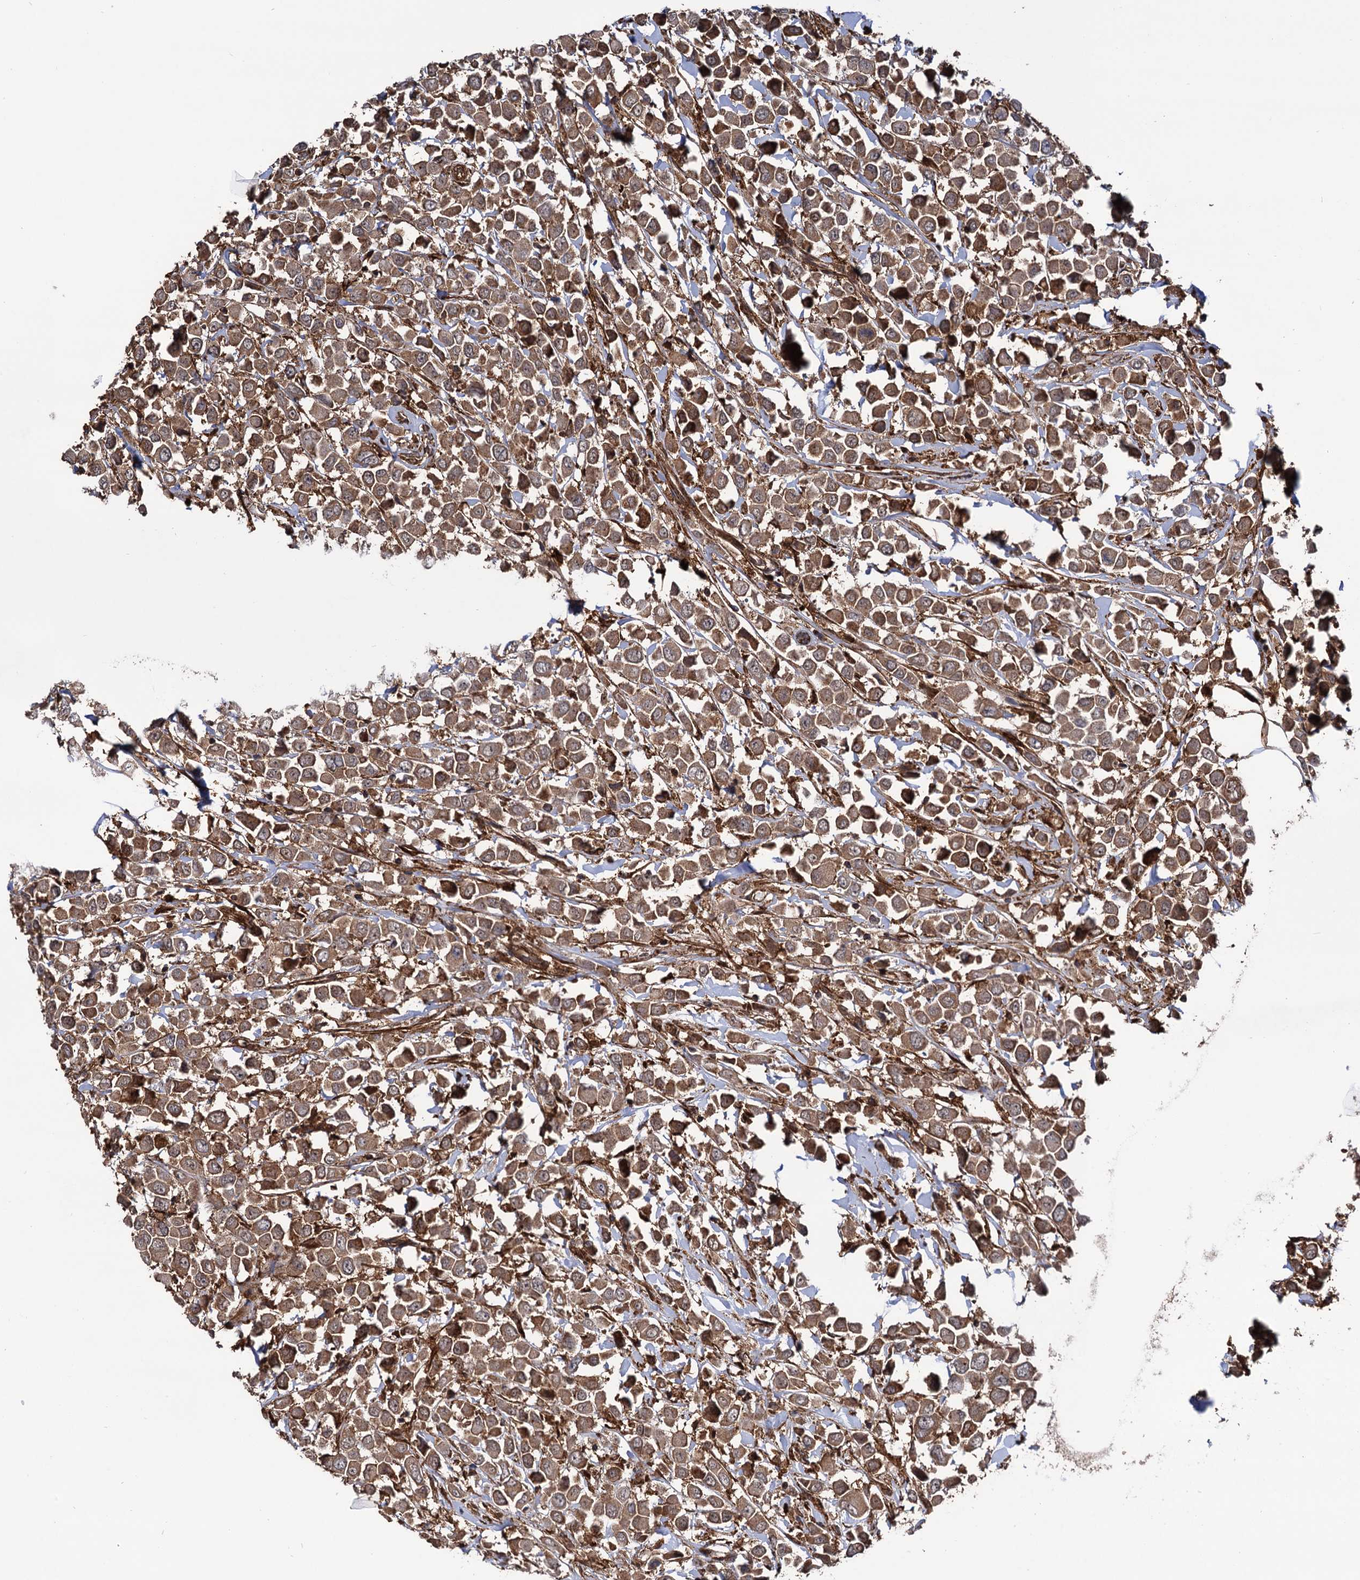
{"staining": {"intensity": "moderate", "quantity": ">75%", "location": "cytoplasmic/membranous"}, "tissue": "breast cancer", "cell_type": "Tumor cells", "image_type": "cancer", "snomed": [{"axis": "morphology", "description": "Duct carcinoma"}, {"axis": "topography", "description": "Breast"}], "caption": "Brown immunohistochemical staining in human breast cancer (invasive ductal carcinoma) reveals moderate cytoplasmic/membranous staining in approximately >75% of tumor cells.", "gene": "ATP8B4", "patient": {"sex": "female", "age": 61}}